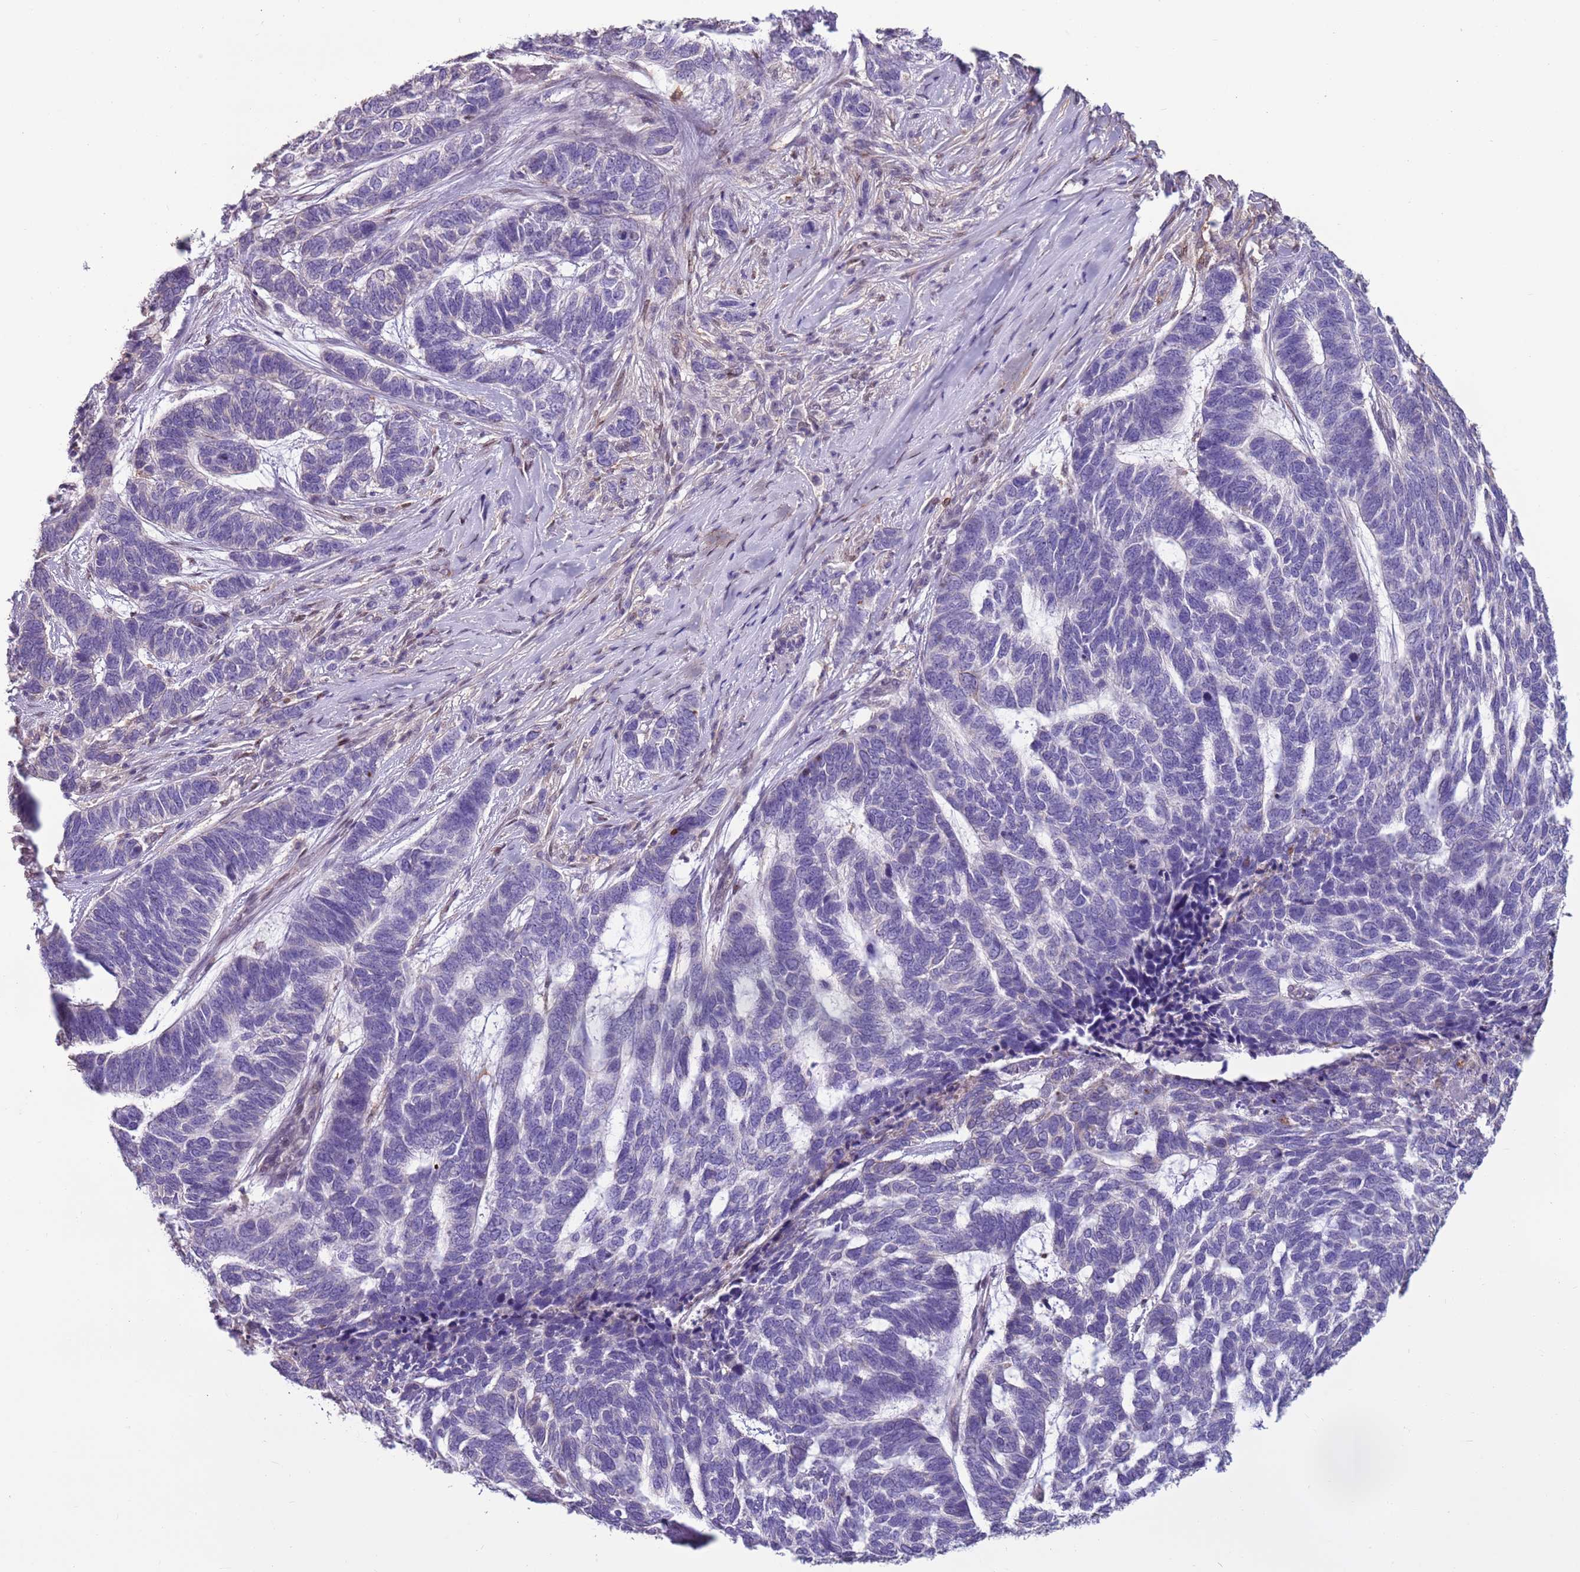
{"staining": {"intensity": "negative", "quantity": "none", "location": "none"}, "tissue": "skin cancer", "cell_type": "Tumor cells", "image_type": "cancer", "snomed": [{"axis": "morphology", "description": "Basal cell carcinoma"}, {"axis": "topography", "description": "Skin"}], "caption": "The immunohistochemistry micrograph has no significant staining in tumor cells of skin cancer (basal cell carcinoma) tissue.", "gene": "CAPN9", "patient": {"sex": "female", "age": 65}}